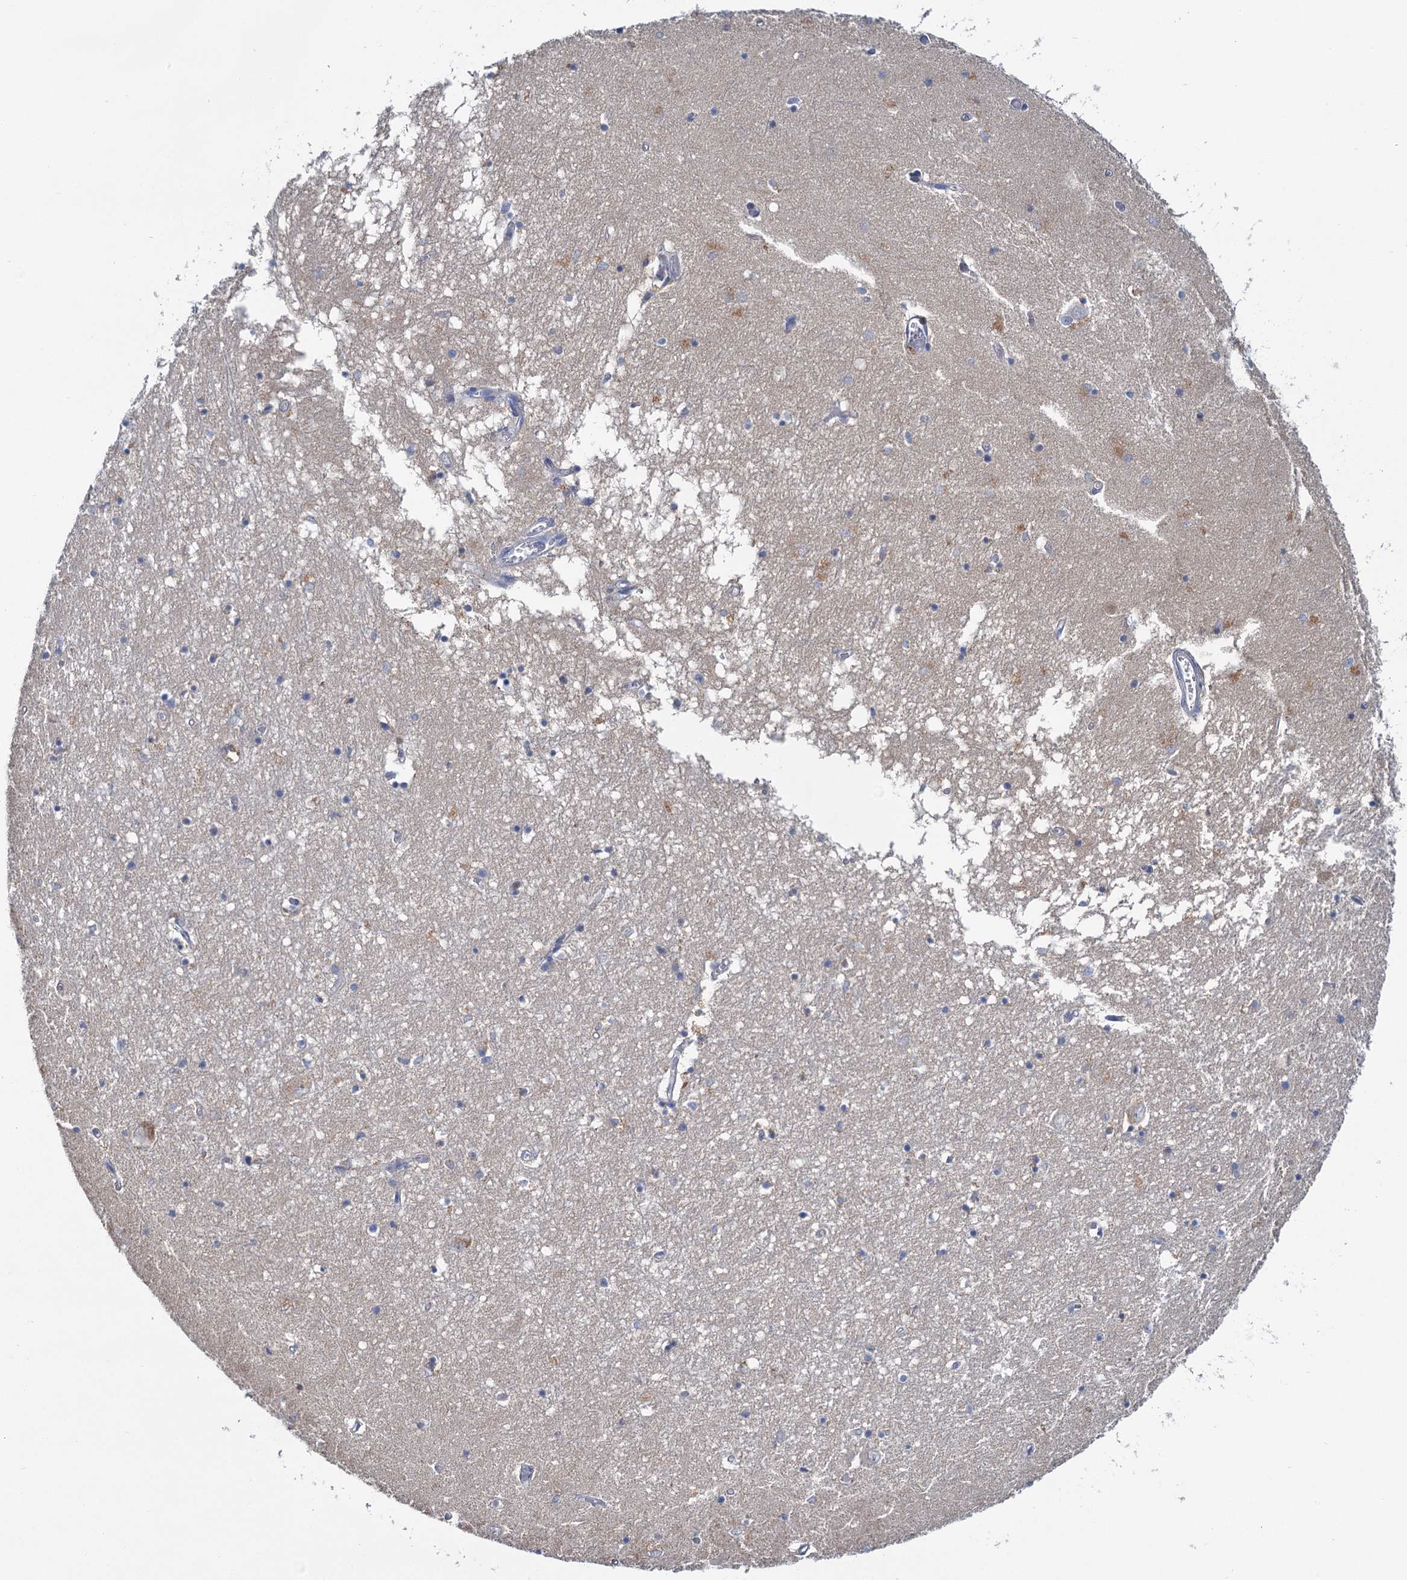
{"staining": {"intensity": "moderate", "quantity": "<25%", "location": "cytoplasmic/membranous"}, "tissue": "hippocampus", "cell_type": "Glial cells", "image_type": "normal", "snomed": [{"axis": "morphology", "description": "Normal tissue, NOS"}, {"axis": "topography", "description": "Hippocampus"}], "caption": "Hippocampus stained for a protein (brown) exhibits moderate cytoplasmic/membranous positive expression in about <25% of glial cells.", "gene": "FGFR2", "patient": {"sex": "male", "age": 70}}